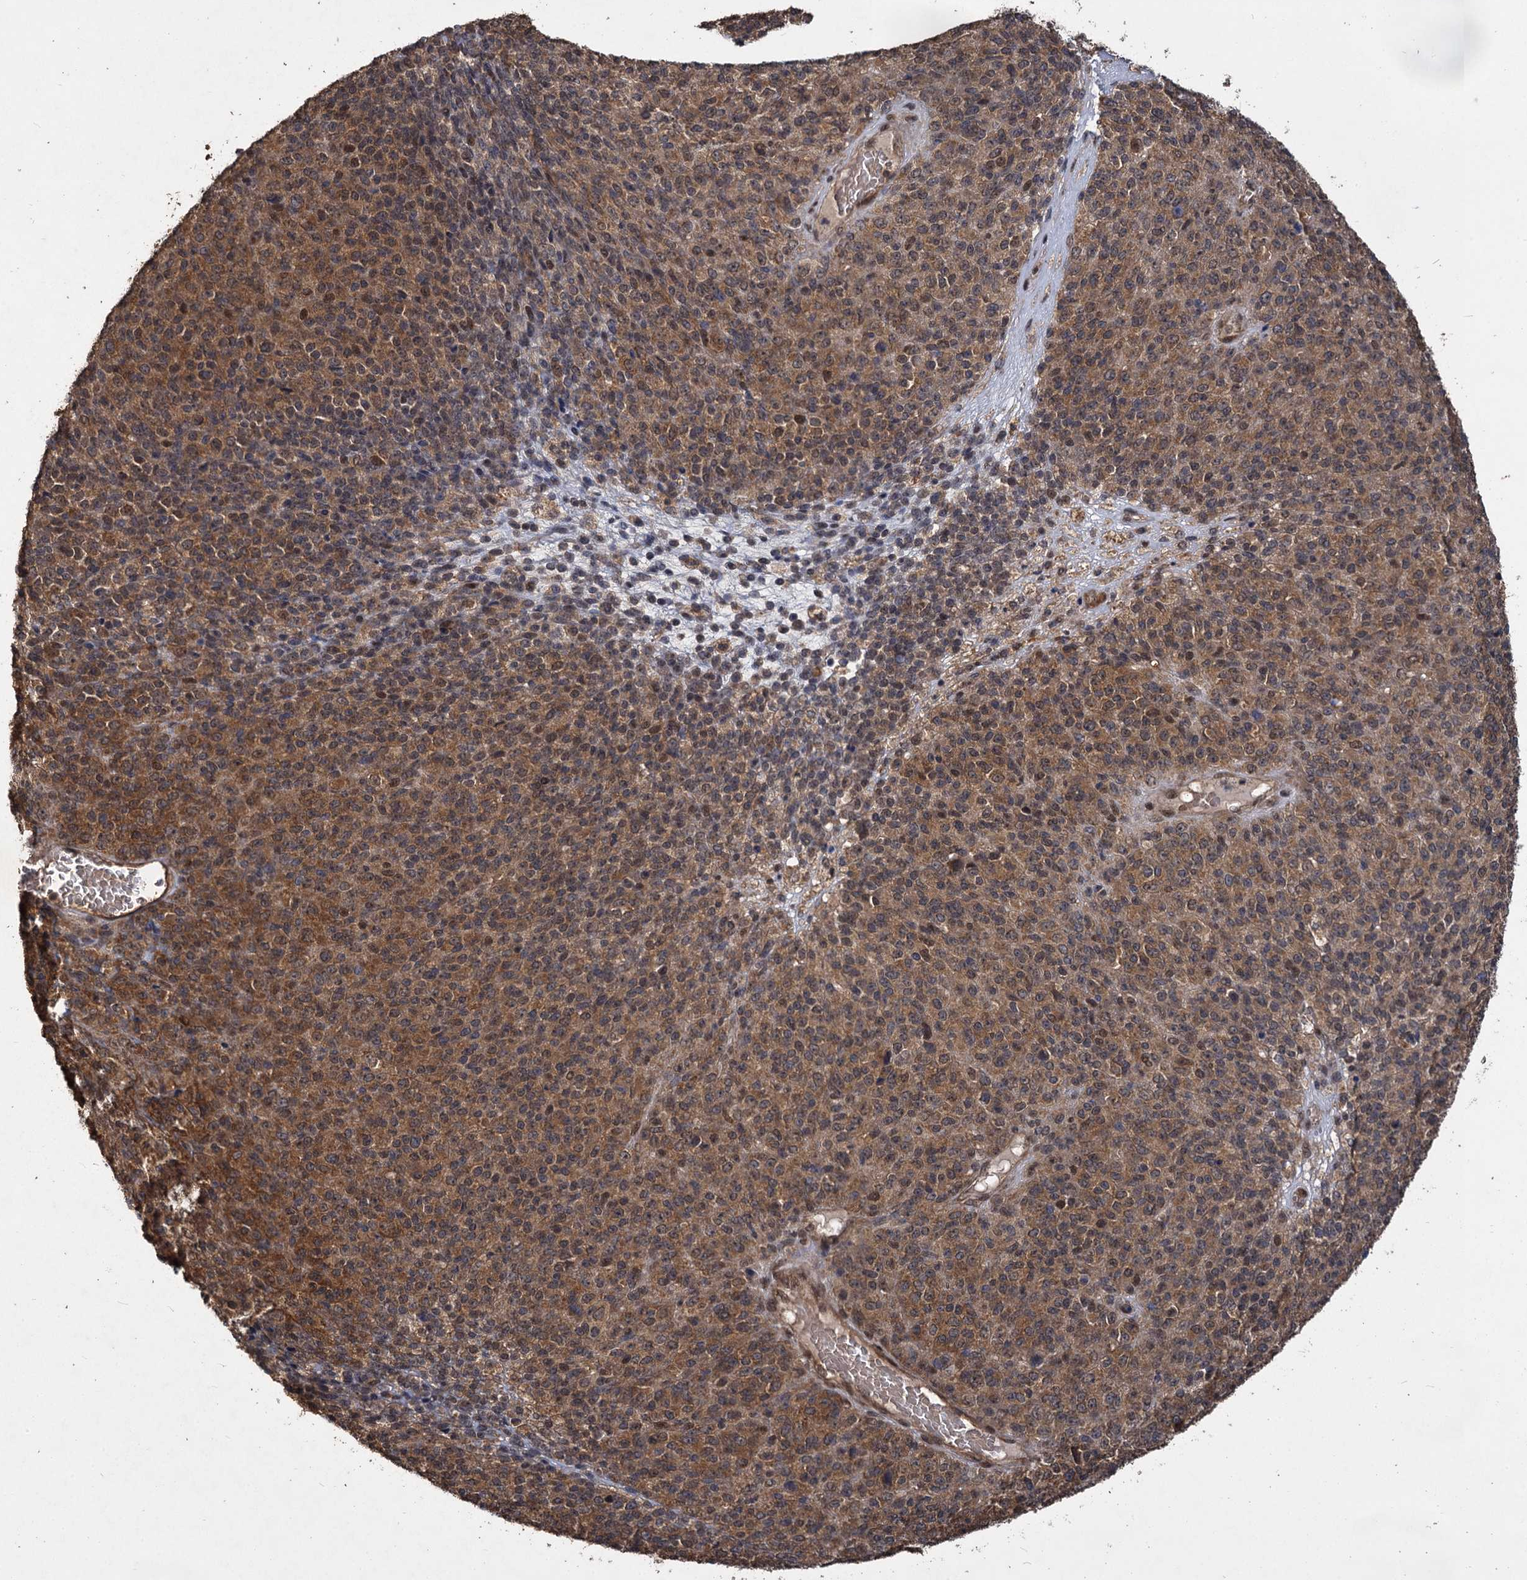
{"staining": {"intensity": "moderate", "quantity": ">75%", "location": "cytoplasmic/membranous"}, "tissue": "melanoma", "cell_type": "Tumor cells", "image_type": "cancer", "snomed": [{"axis": "morphology", "description": "Malignant melanoma, Metastatic site"}, {"axis": "topography", "description": "Brain"}], "caption": "A histopathology image showing moderate cytoplasmic/membranous positivity in approximately >75% of tumor cells in melanoma, as visualized by brown immunohistochemical staining.", "gene": "VPS51", "patient": {"sex": "female", "age": 56}}